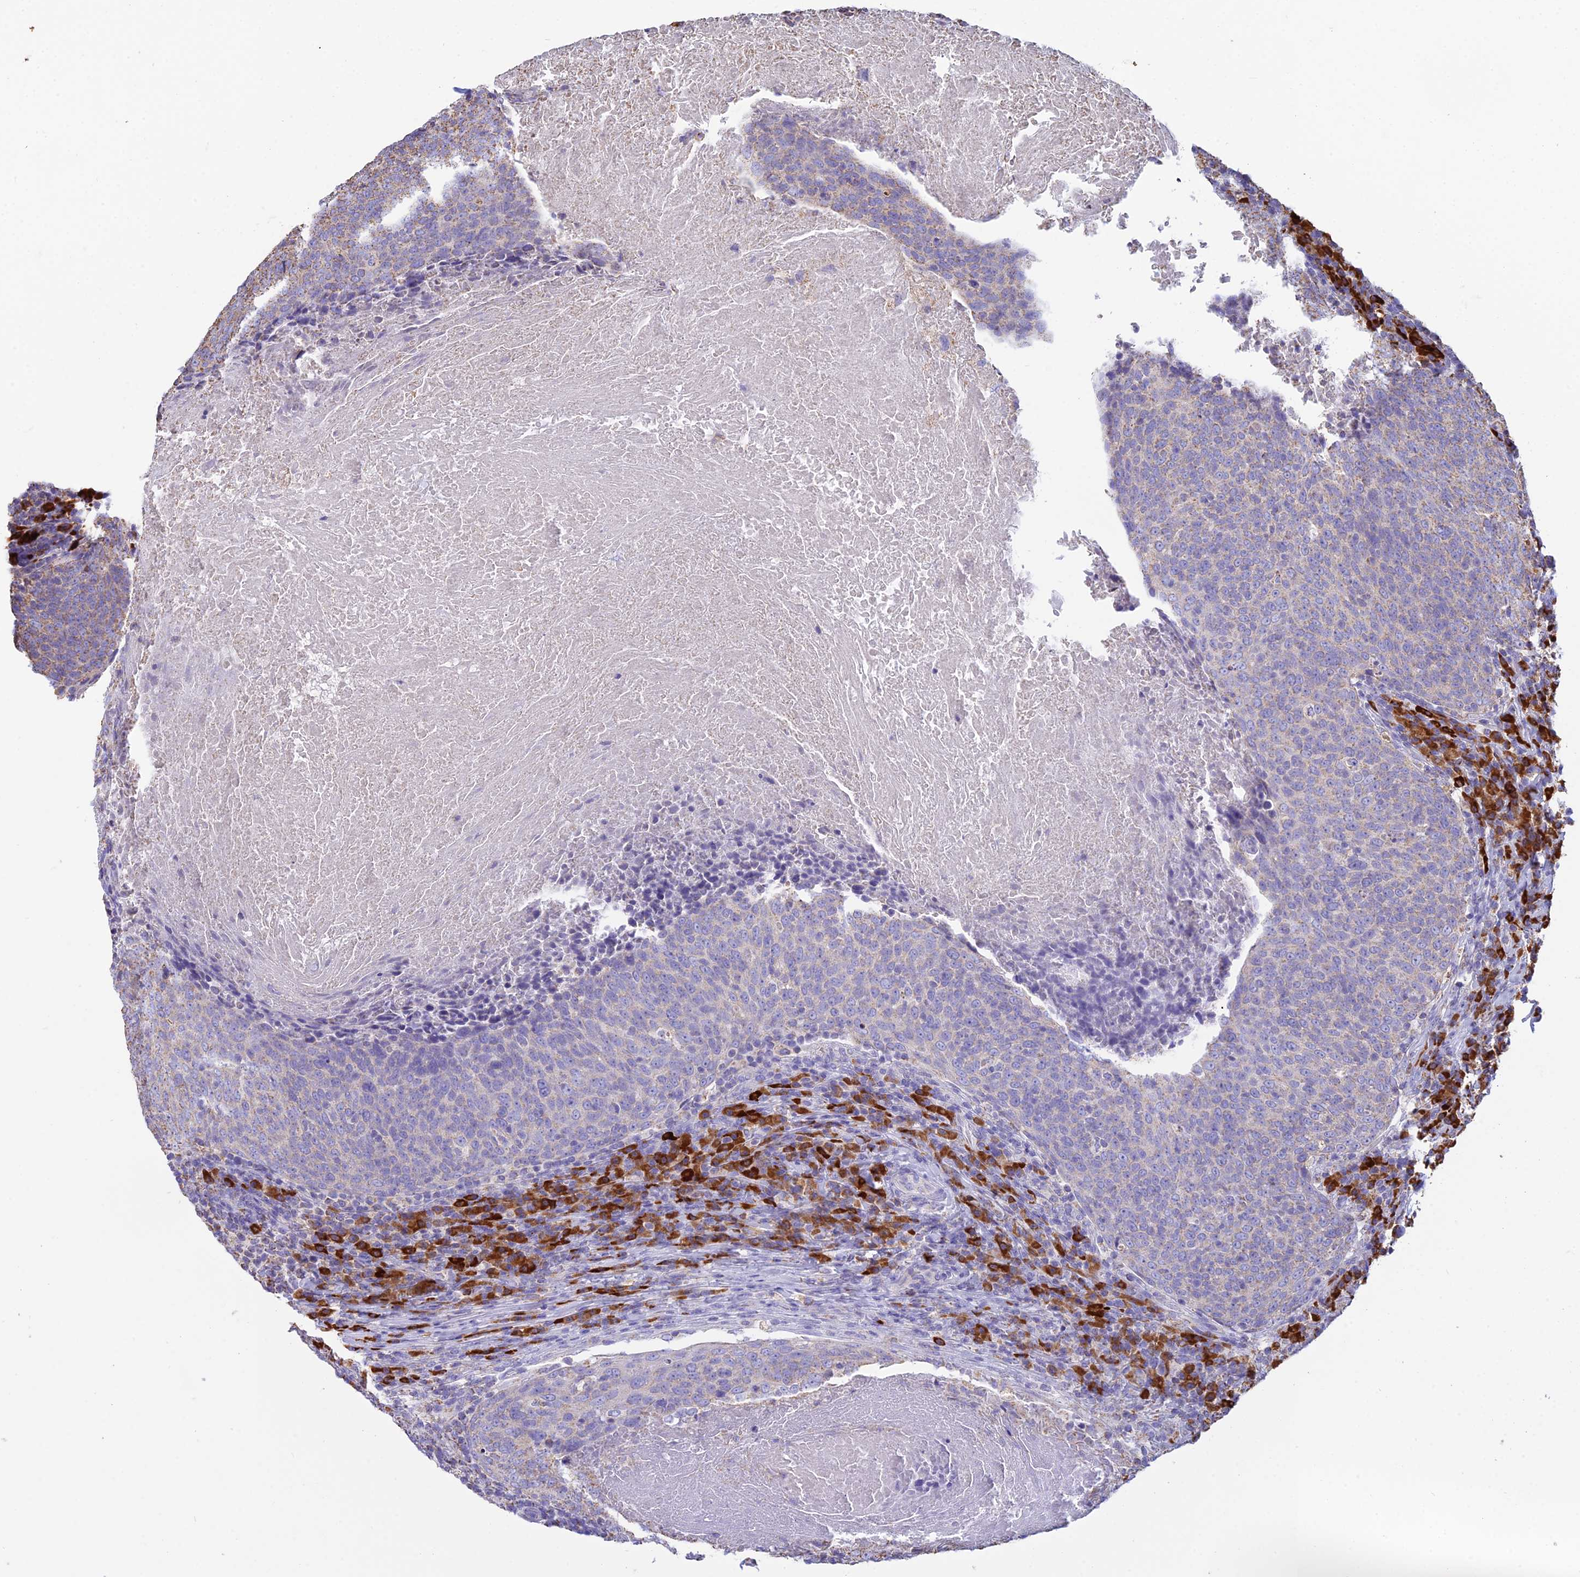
{"staining": {"intensity": "weak", "quantity": "<25%", "location": "cytoplasmic/membranous"}, "tissue": "head and neck cancer", "cell_type": "Tumor cells", "image_type": "cancer", "snomed": [{"axis": "morphology", "description": "Squamous cell carcinoma, NOS"}, {"axis": "morphology", "description": "Squamous cell carcinoma, metastatic, NOS"}, {"axis": "topography", "description": "Lymph node"}, {"axis": "topography", "description": "Head-Neck"}], "caption": "Photomicrograph shows no protein staining in tumor cells of head and neck cancer tissue.", "gene": "OR2W3", "patient": {"sex": "male", "age": 62}}